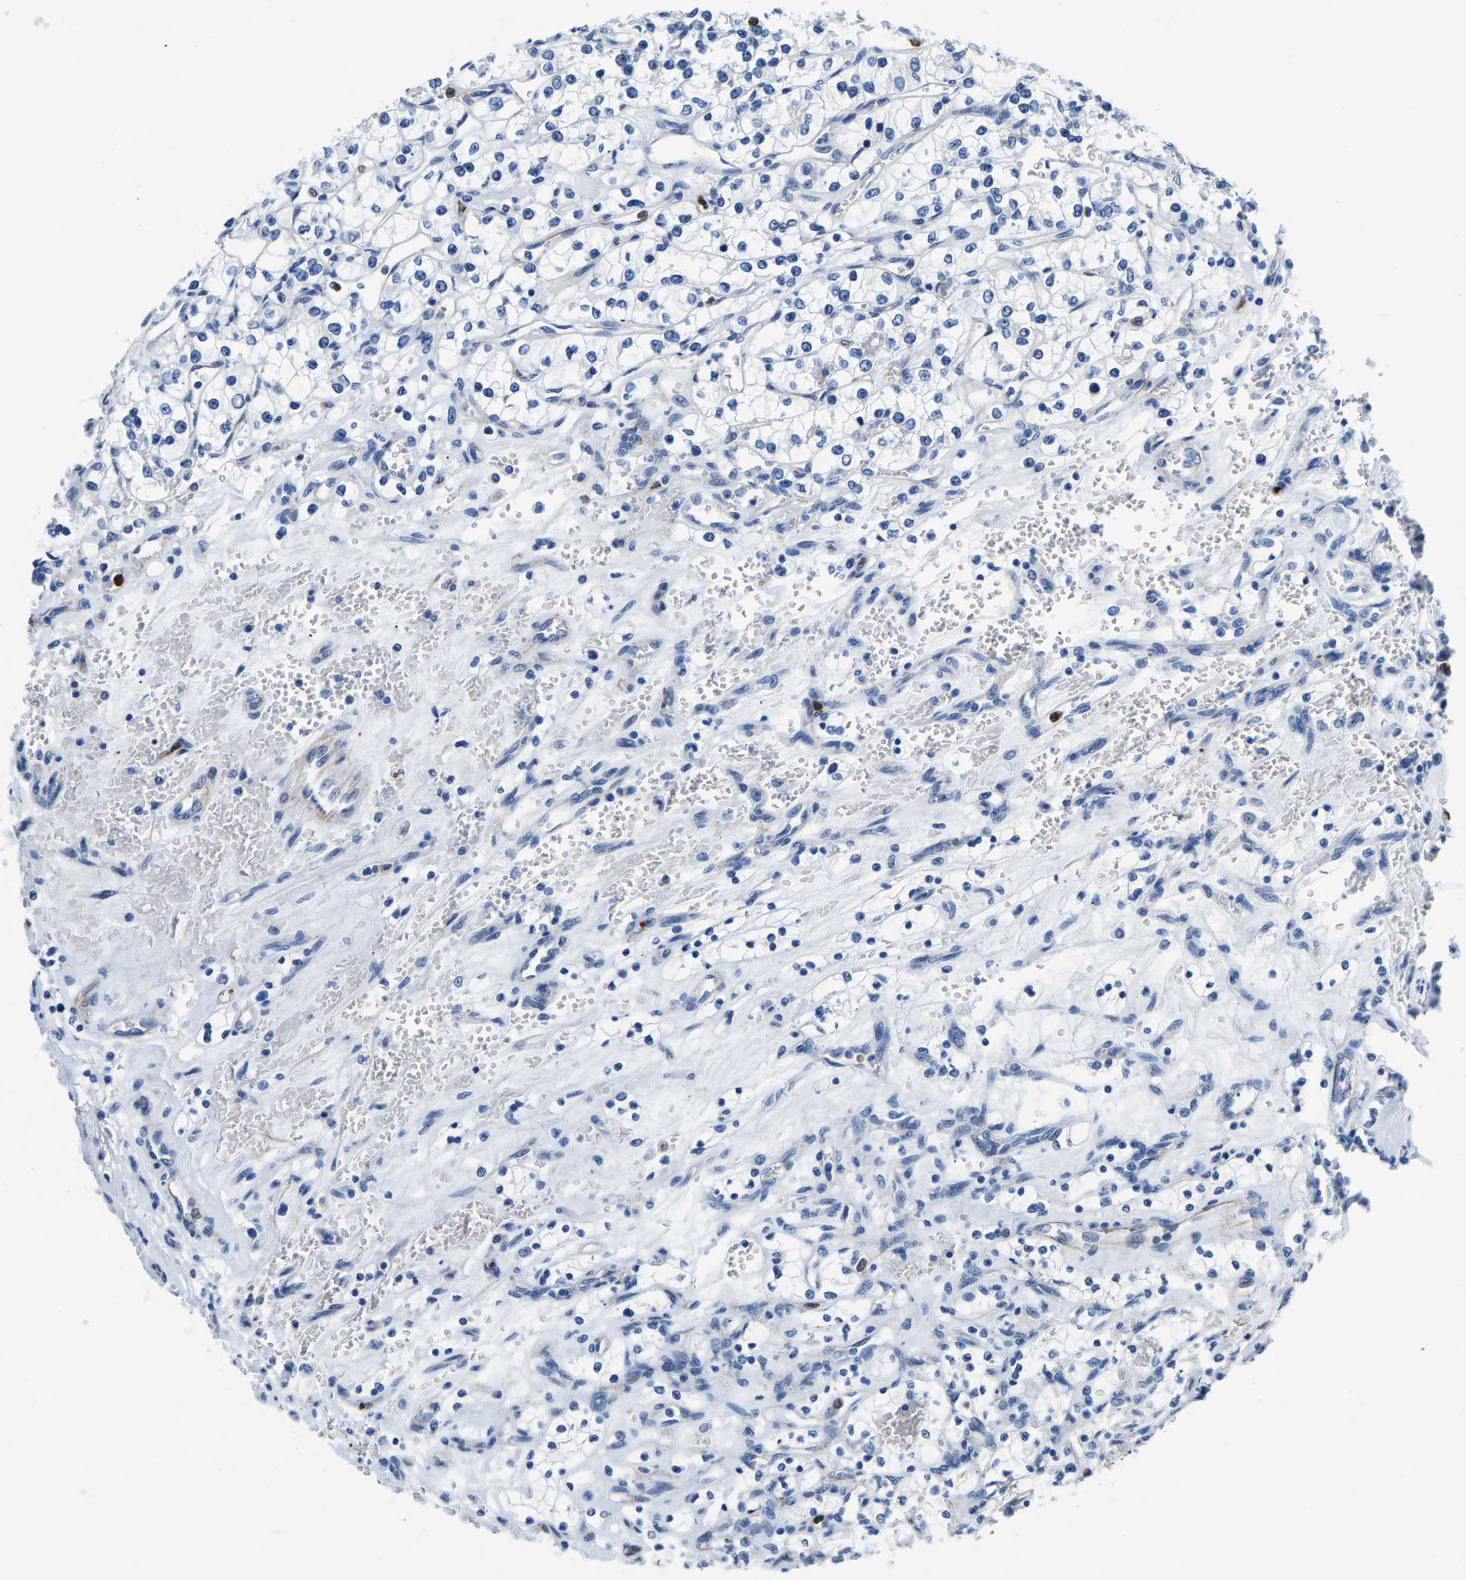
{"staining": {"intensity": "negative", "quantity": "none", "location": "none"}, "tissue": "renal cancer", "cell_type": "Tumor cells", "image_type": "cancer", "snomed": [{"axis": "morphology", "description": "Adenocarcinoma, NOS"}, {"axis": "topography", "description": "Kidney"}], "caption": "Immunohistochemistry (IHC) of human renal adenocarcinoma demonstrates no expression in tumor cells.", "gene": "MS4A3", "patient": {"sex": "female", "age": 69}}